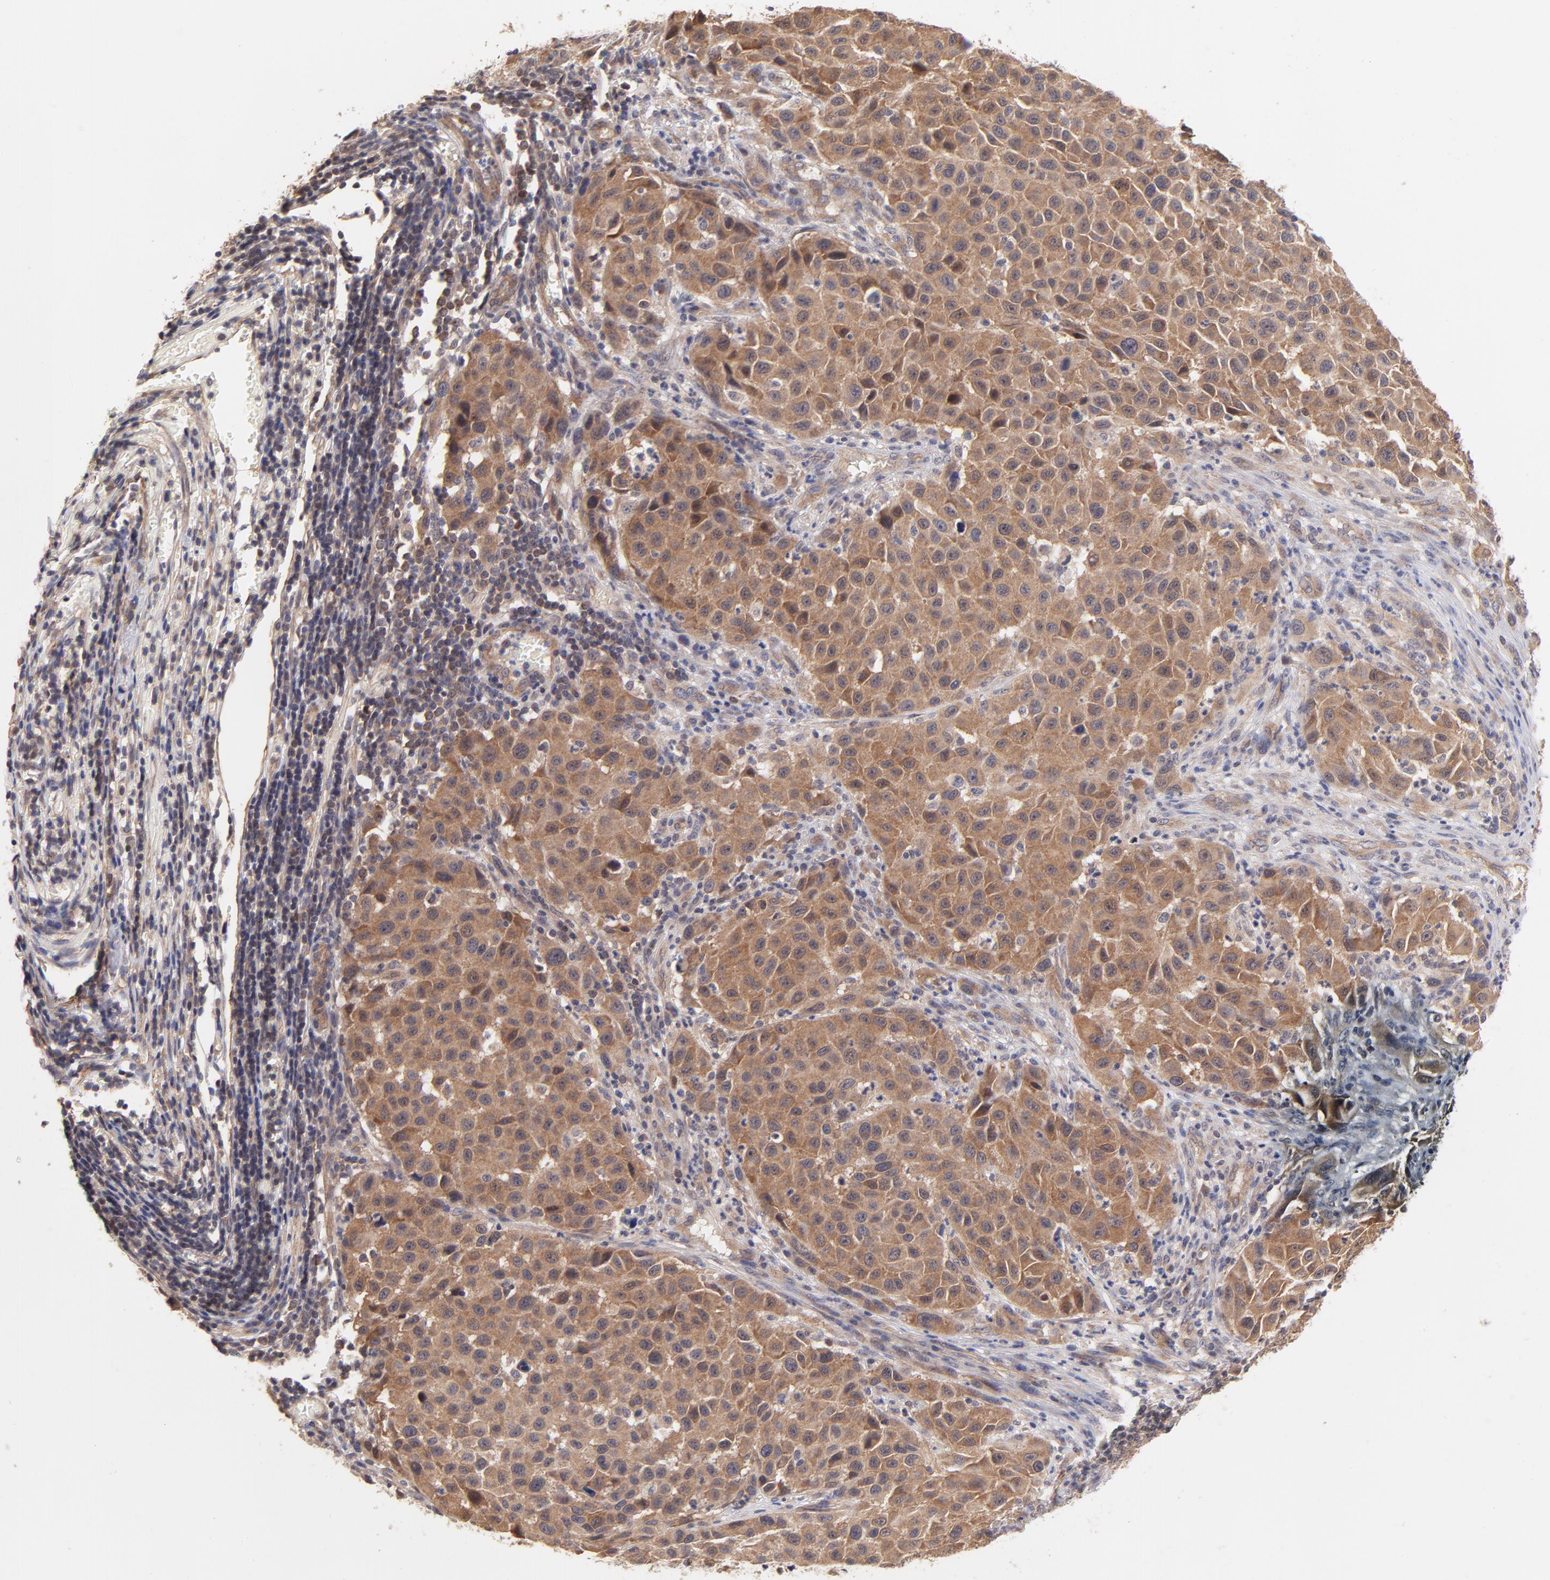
{"staining": {"intensity": "moderate", "quantity": ">75%", "location": "cytoplasmic/membranous"}, "tissue": "melanoma", "cell_type": "Tumor cells", "image_type": "cancer", "snomed": [{"axis": "morphology", "description": "Malignant melanoma, Metastatic site"}, {"axis": "topography", "description": "Lymph node"}], "caption": "Brown immunohistochemical staining in melanoma exhibits moderate cytoplasmic/membranous positivity in about >75% of tumor cells.", "gene": "STAP2", "patient": {"sex": "male", "age": 61}}